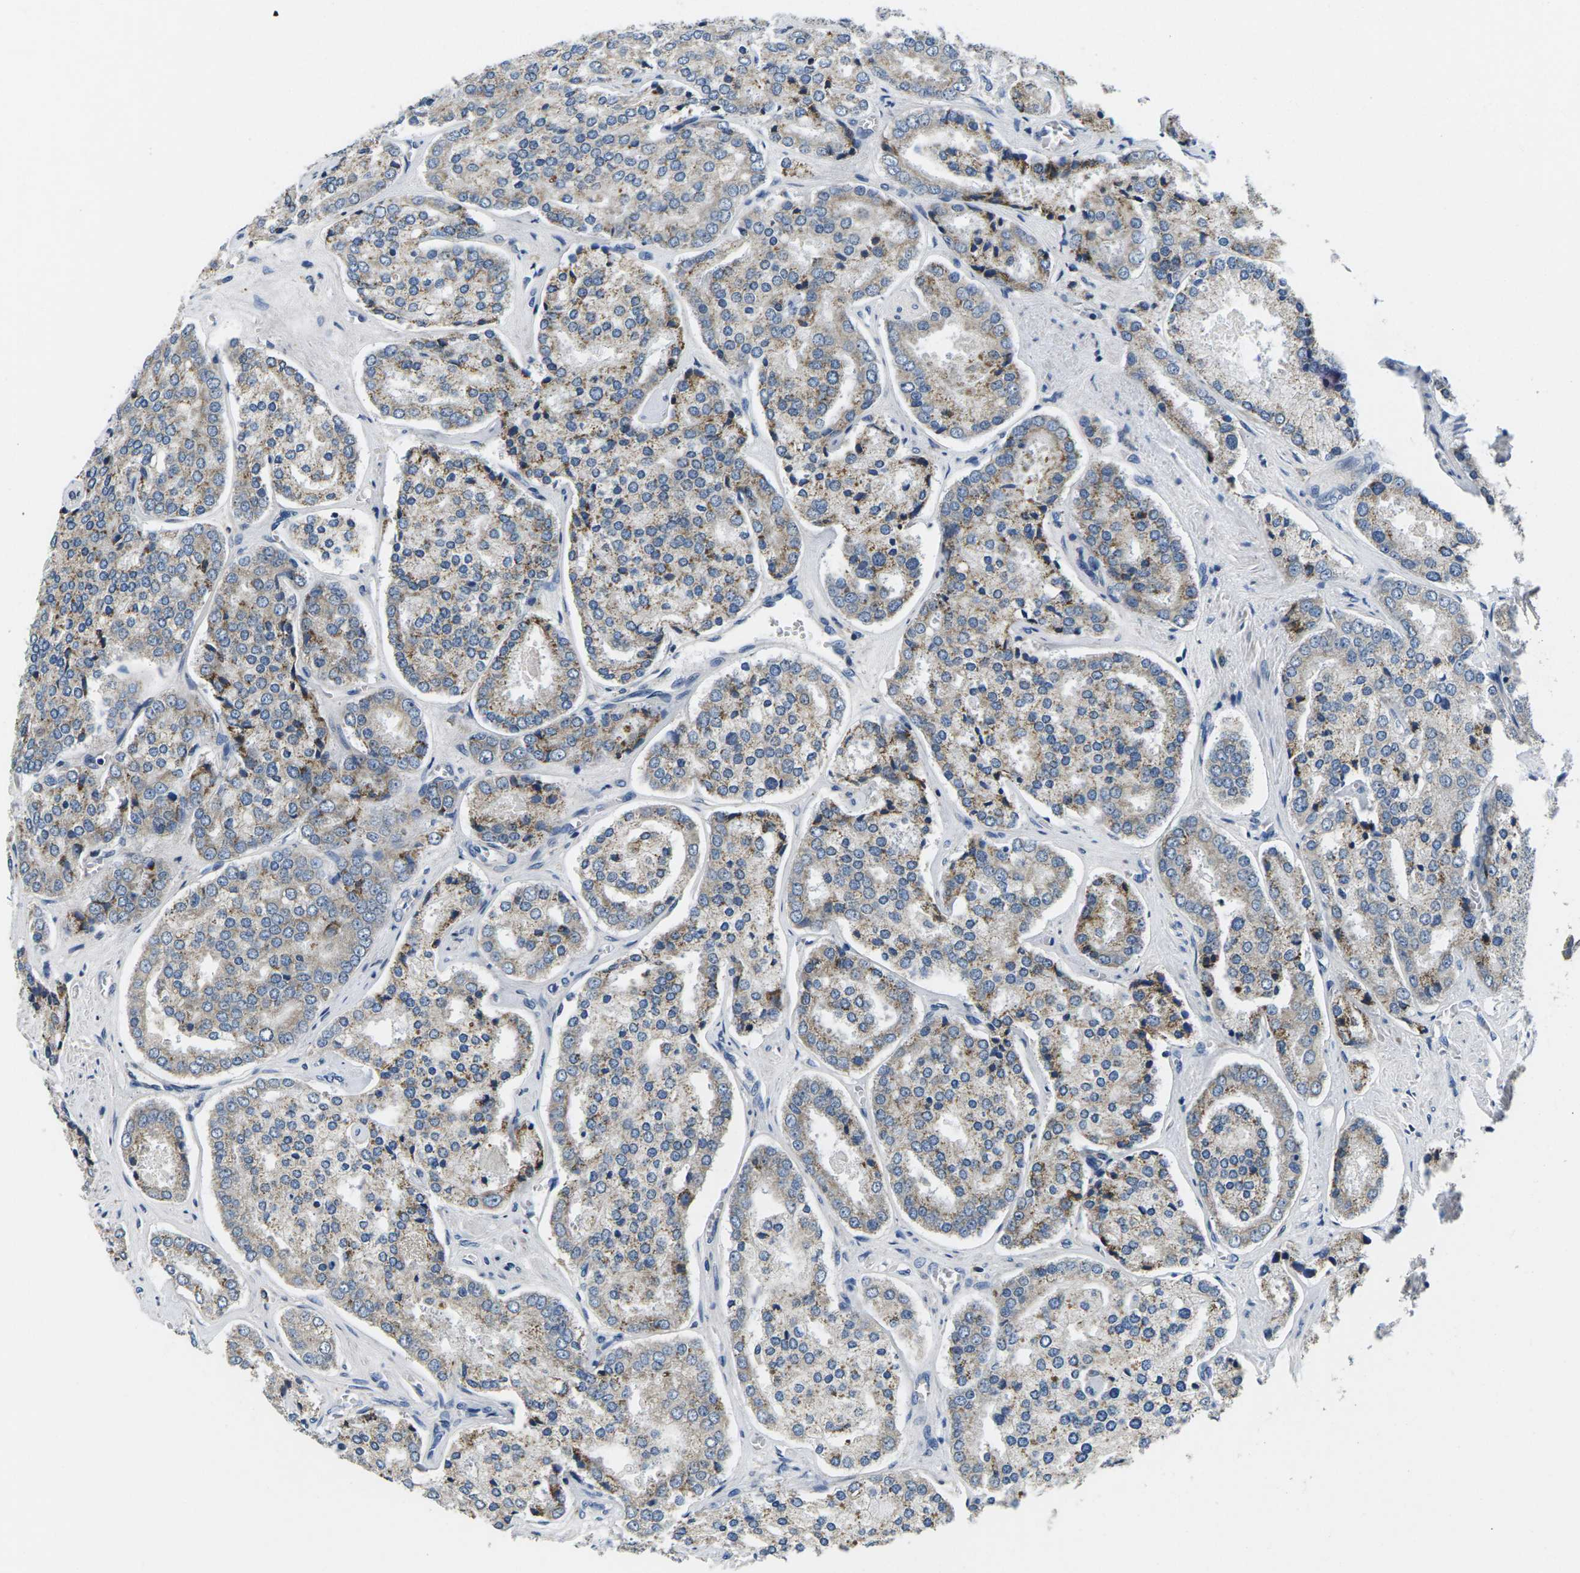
{"staining": {"intensity": "weak", "quantity": "<25%", "location": "cytoplasmic/membranous"}, "tissue": "prostate cancer", "cell_type": "Tumor cells", "image_type": "cancer", "snomed": [{"axis": "morphology", "description": "Adenocarcinoma, High grade"}, {"axis": "topography", "description": "Prostate"}], "caption": "Immunohistochemistry (IHC) histopathology image of neoplastic tissue: human adenocarcinoma (high-grade) (prostate) stained with DAB (3,3'-diaminobenzidine) demonstrates no significant protein expression in tumor cells.", "gene": "ERGIC3", "patient": {"sex": "male", "age": 65}}